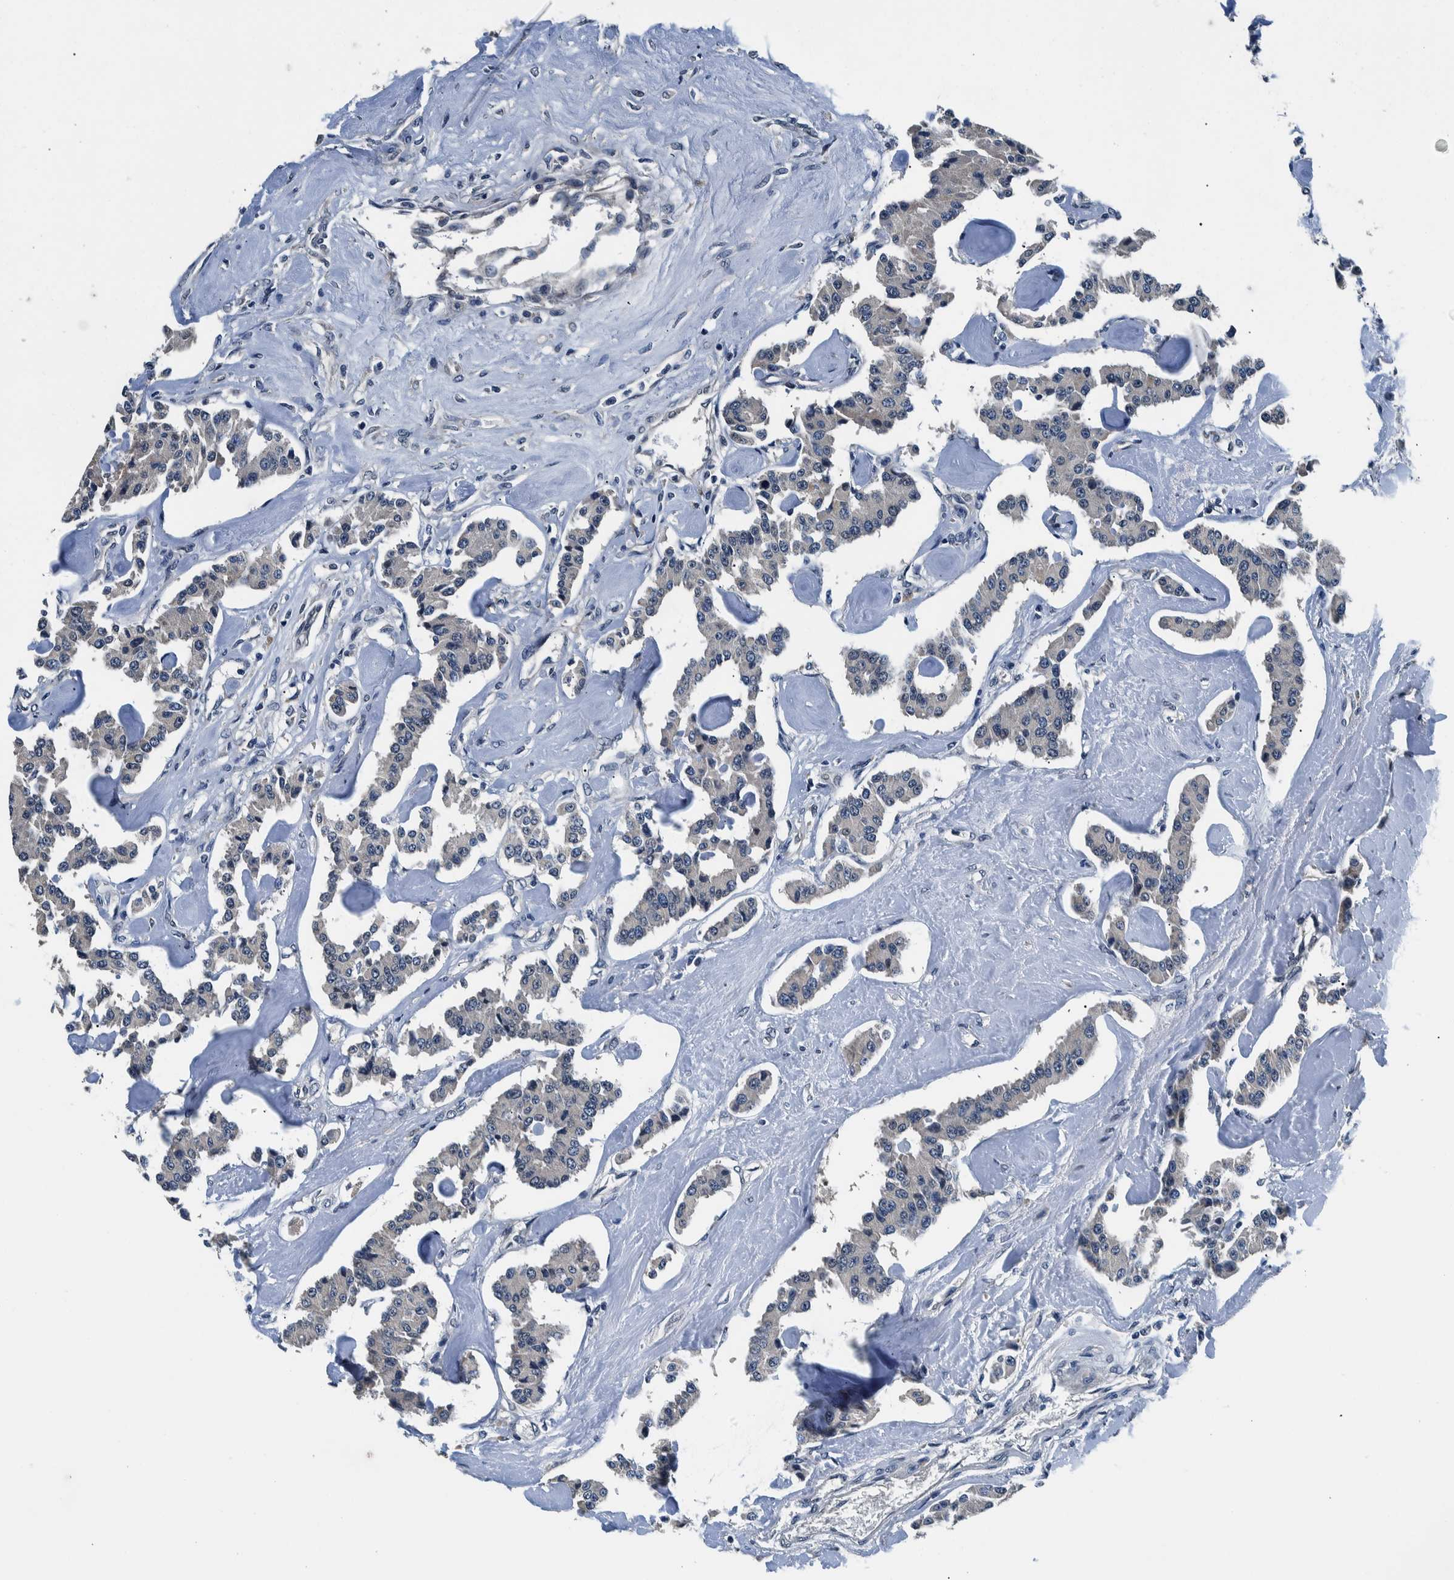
{"staining": {"intensity": "negative", "quantity": "none", "location": "none"}, "tissue": "carcinoid", "cell_type": "Tumor cells", "image_type": "cancer", "snomed": [{"axis": "morphology", "description": "Carcinoid, malignant, NOS"}, {"axis": "topography", "description": "Pancreas"}], "caption": "High power microscopy photomicrograph of an immunohistochemistry micrograph of carcinoid (malignant), revealing no significant staining in tumor cells. (Immunohistochemistry, brightfield microscopy, high magnification).", "gene": "NIBAN2", "patient": {"sex": "male", "age": 41}}